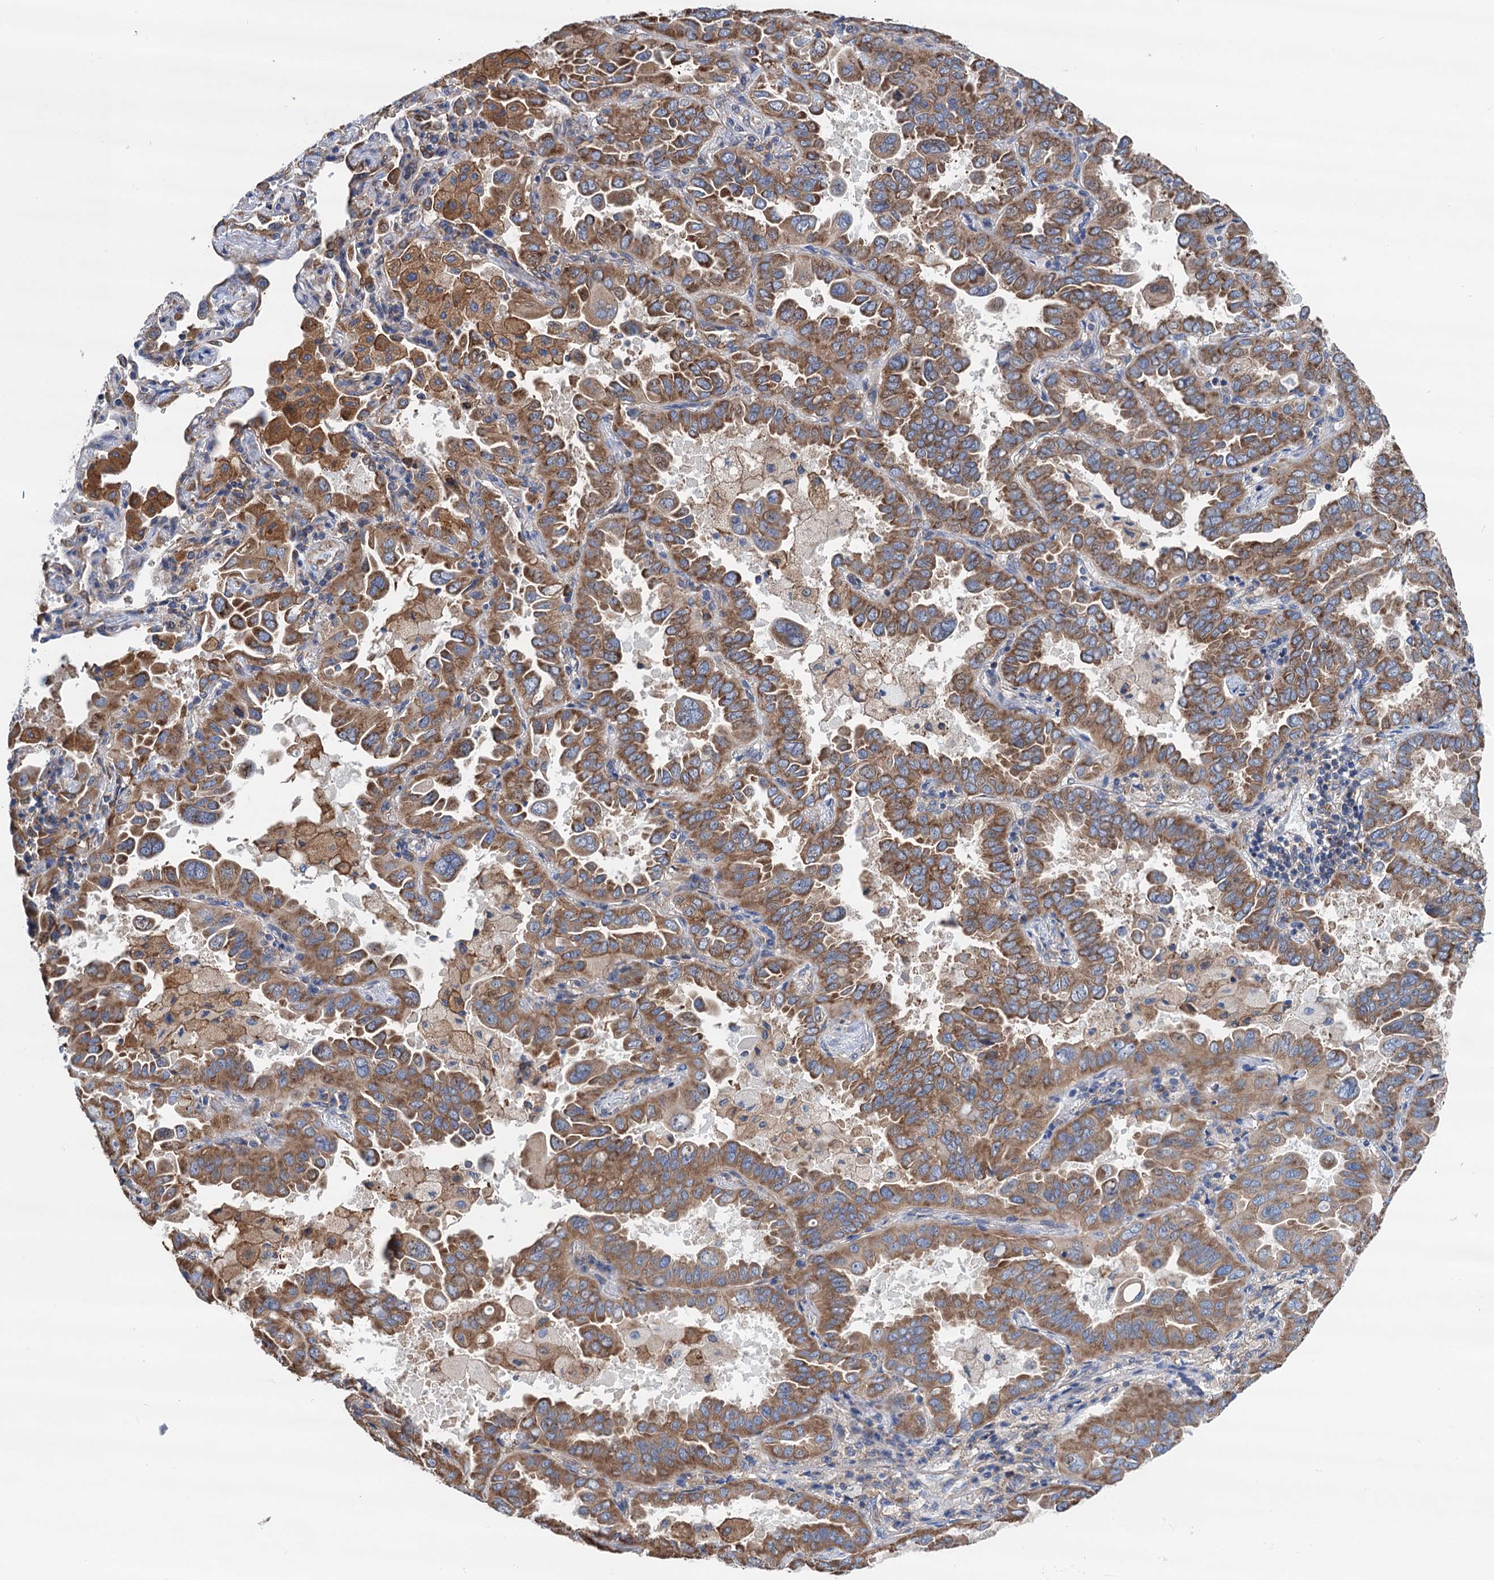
{"staining": {"intensity": "moderate", "quantity": ">75%", "location": "cytoplasmic/membranous"}, "tissue": "lung cancer", "cell_type": "Tumor cells", "image_type": "cancer", "snomed": [{"axis": "morphology", "description": "Adenocarcinoma, NOS"}, {"axis": "topography", "description": "Lung"}], "caption": "Immunohistochemistry (DAB (3,3'-diaminobenzidine)) staining of human lung adenocarcinoma exhibits moderate cytoplasmic/membranous protein staining in about >75% of tumor cells. (Brightfield microscopy of DAB IHC at high magnification).", "gene": "SLC12A7", "patient": {"sex": "male", "age": 64}}